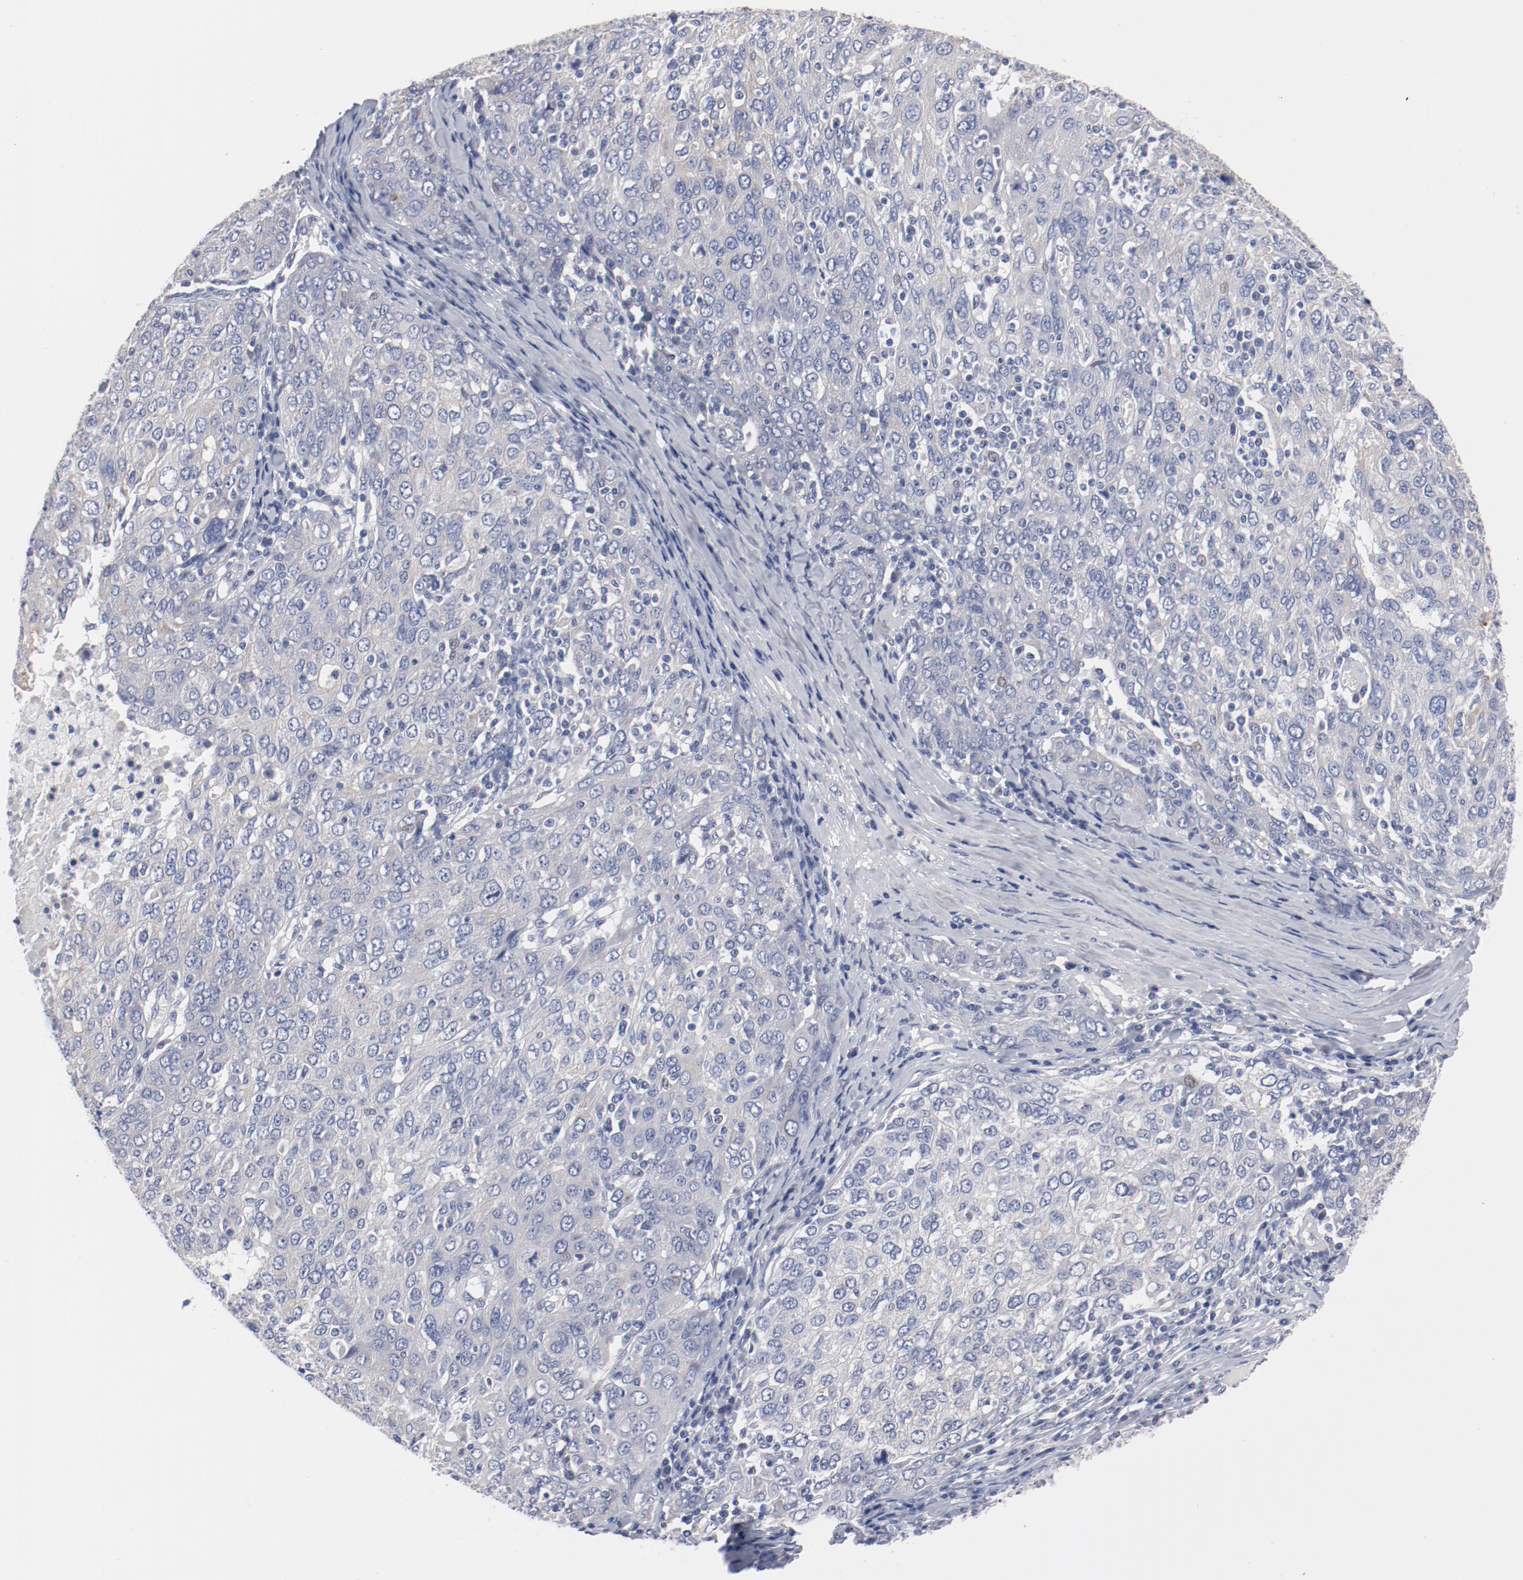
{"staining": {"intensity": "negative", "quantity": "none", "location": "none"}, "tissue": "ovarian cancer", "cell_type": "Tumor cells", "image_type": "cancer", "snomed": [{"axis": "morphology", "description": "Carcinoma, endometroid"}, {"axis": "topography", "description": "Ovary"}], "caption": "Ovarian cancer stained for a protein using immunohistochemistry demonstrates no expression tumor cells.", "gene": "GPR143", "patient": {"sex": "female", "age": 50}}